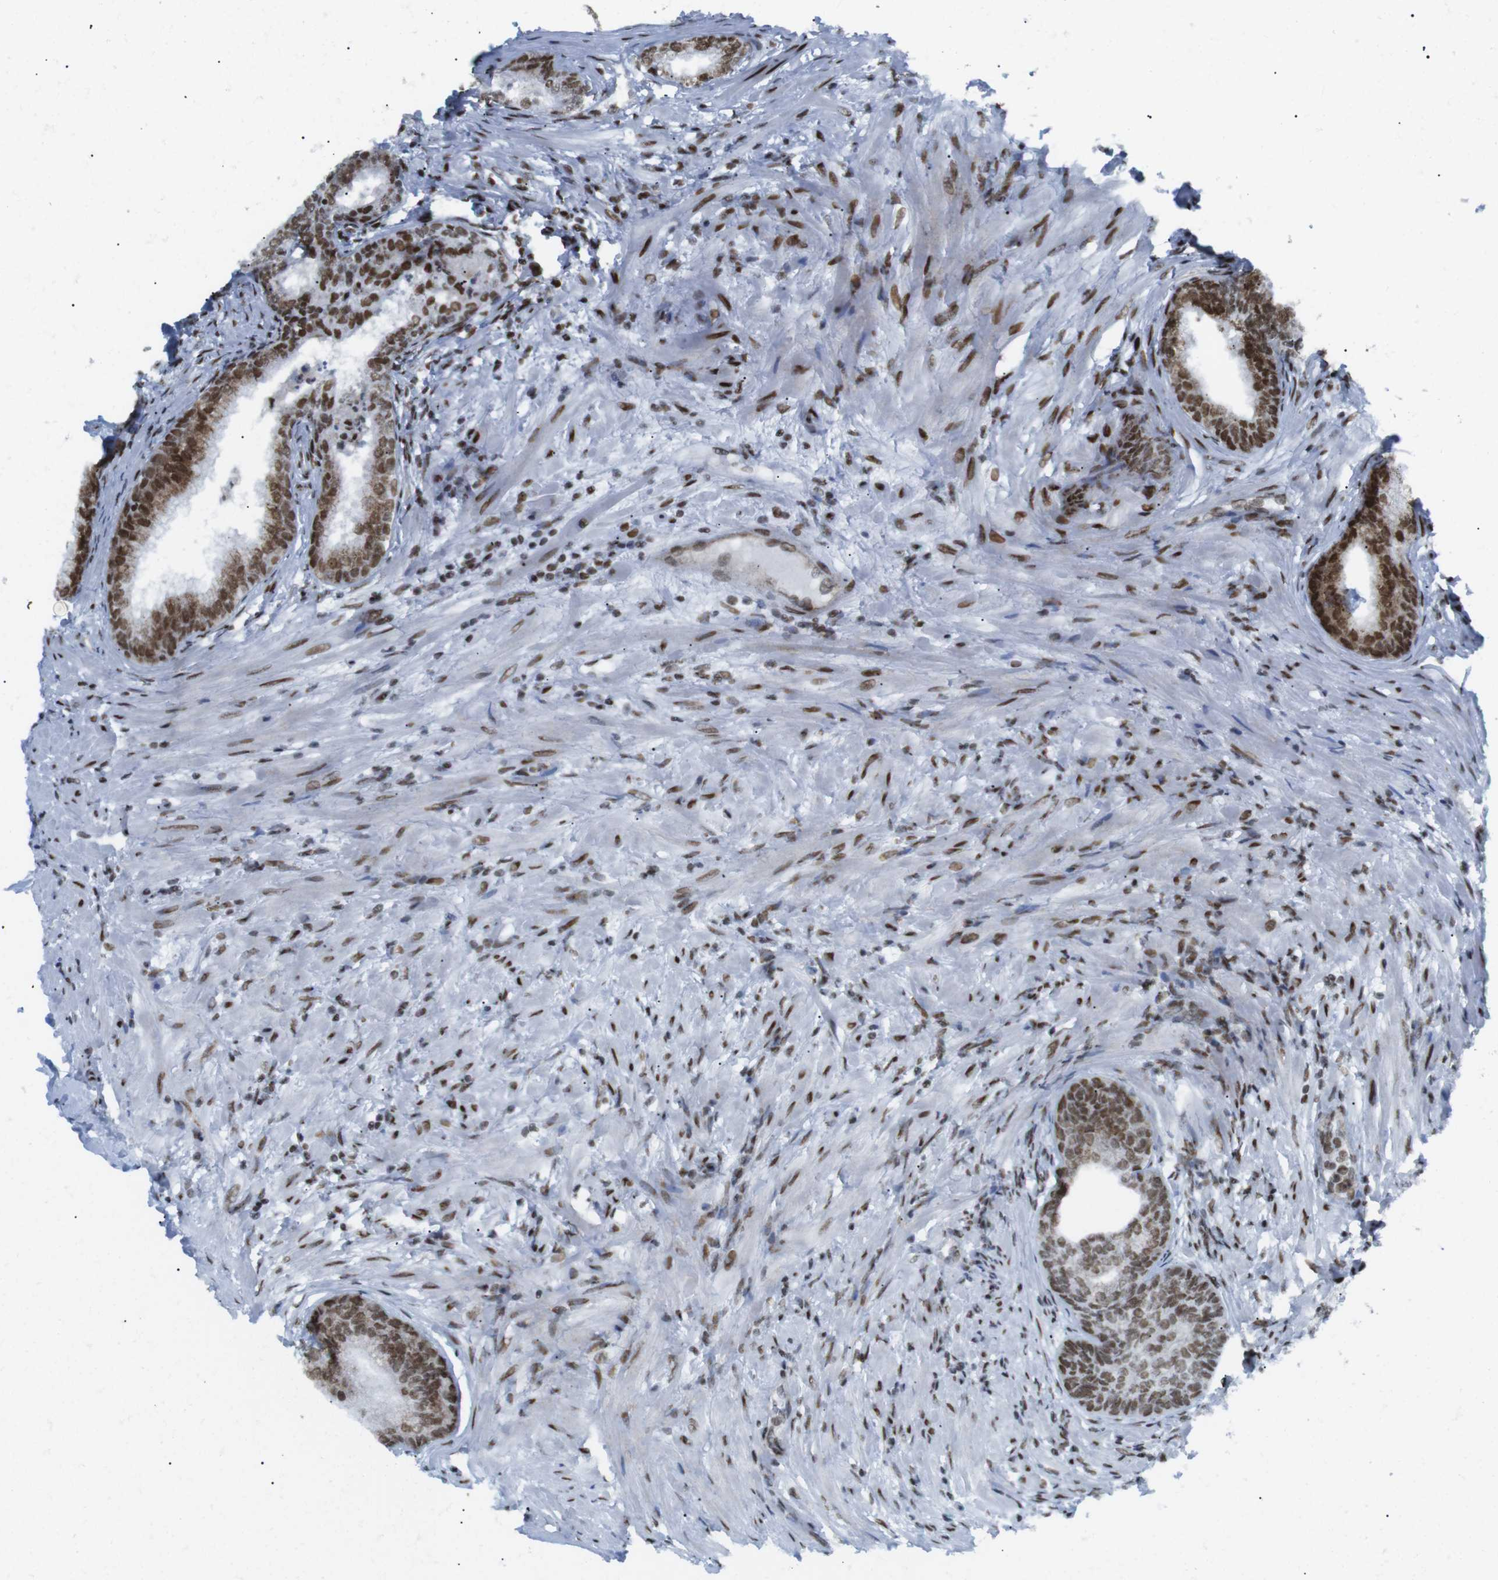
{"staining": {"intensity": "strong", "quantity": ">75%", "location": "nuclear"}, "tissue": "prostate", "cell_type": "Glandular cells", "image_type": "normal", "snomed": [{"axis": "morphology", "description": "Normal tissue, NOS"}, {"axis": "topography", "description": "Prostate"}], "caption": "Brown immunohistochemical staining in normal human prostate displays strong nuclear positivity in about >75% of glandular cells.", "gene": "ARID1A", "patient": {"sex": "male", "age": 76}}